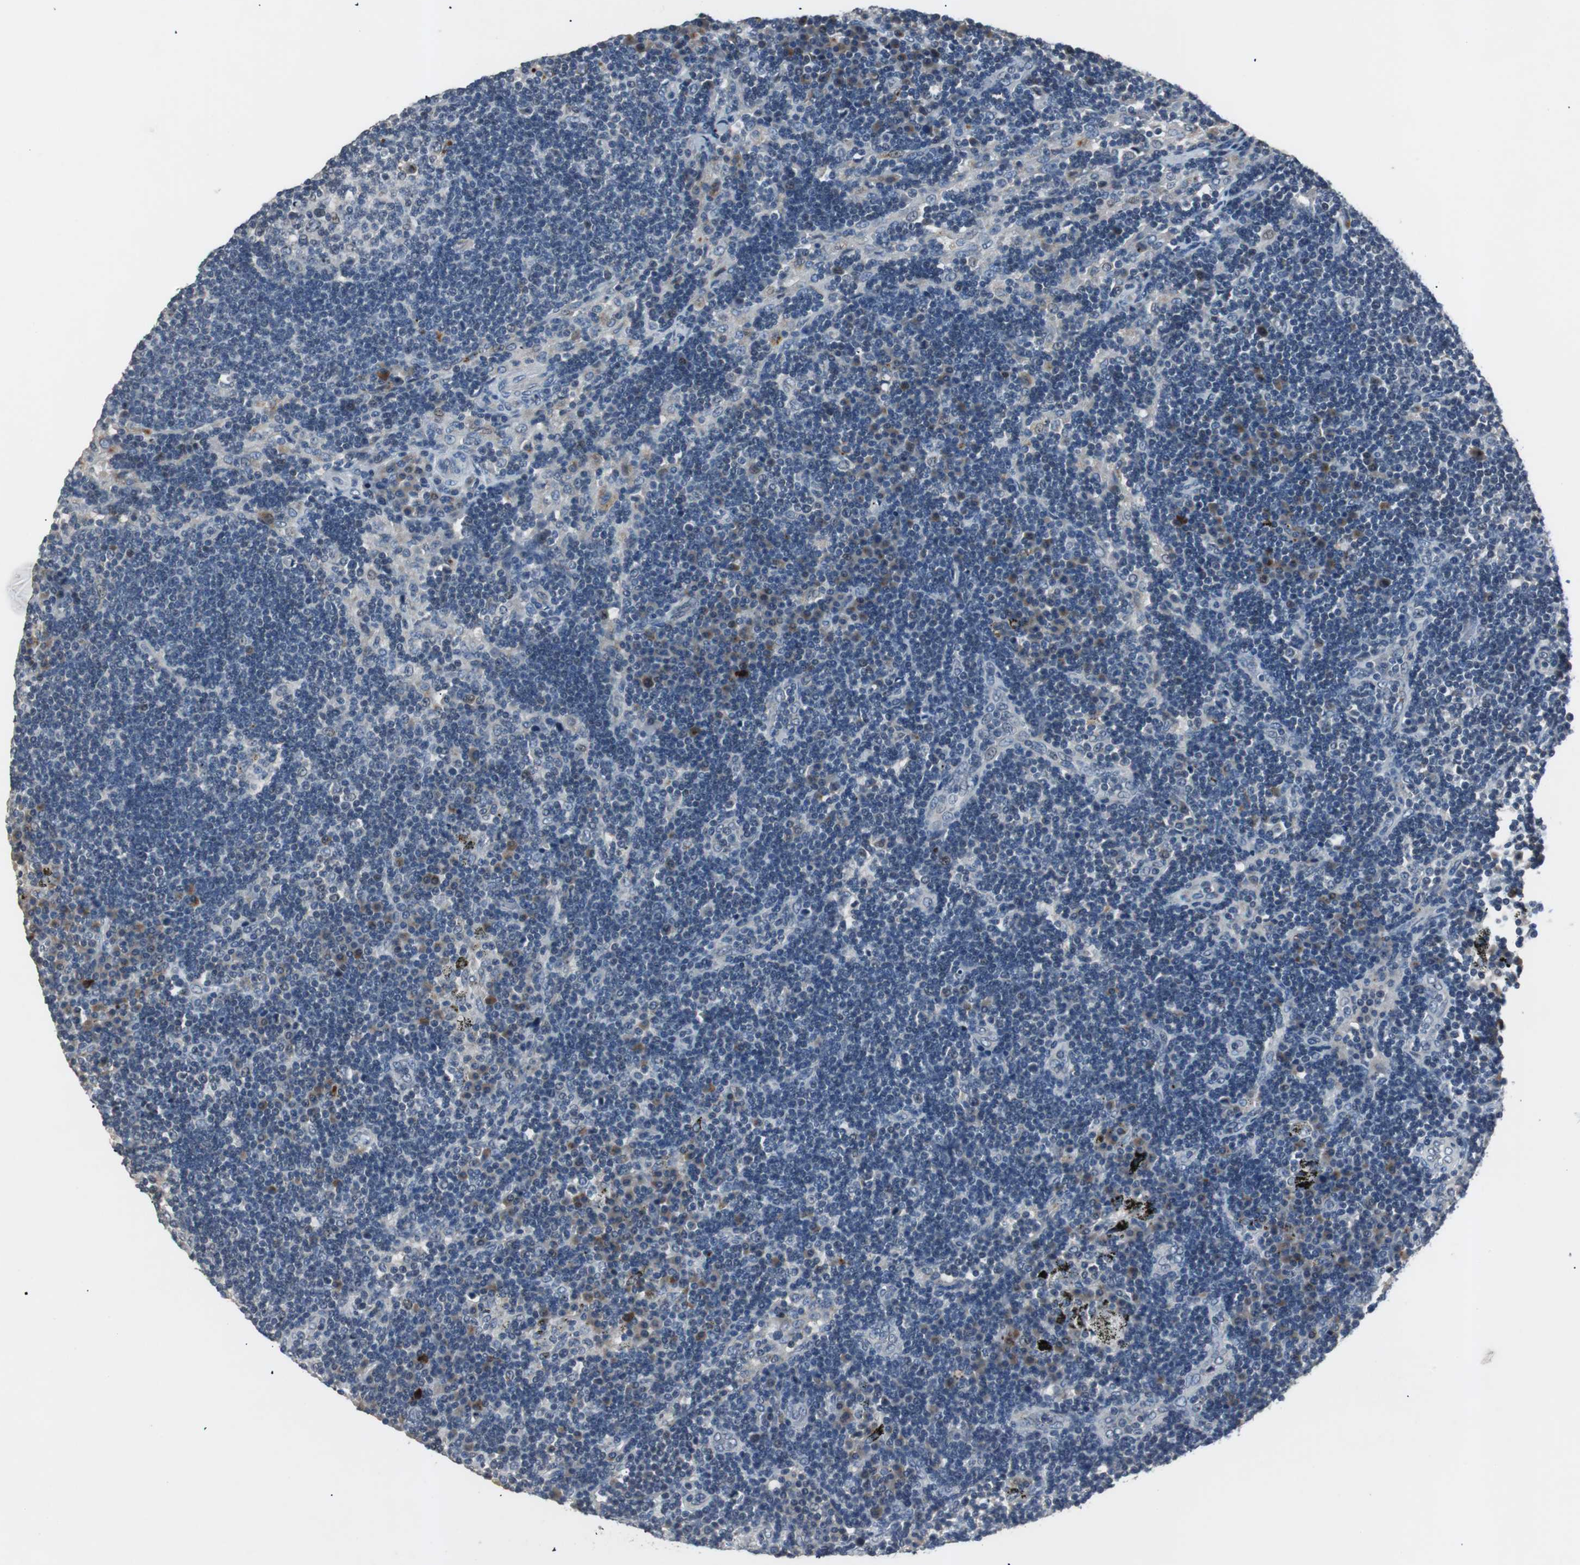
{"staining": {"intensity": "negative", "quantity": "none", "location": "none"}, "tissue": "lymph node", "cell_type": "Germinal center cells", "image_type": "normal", "snomed": [{"axis": "morphology", "description": "Normal tissue, NOS"}, {"axis": "morphology", "description": "Squamous cell carcinoma, metastatic, NOS"}, {"axis": "topography", "description": "Lymph node"}], "caption": "The histopathology image shows no staining of germinal center cells in normal lymph node. (Stains: DAB (3,3'-diaminobenzidine) immunohistochemistry (IHC) with hematoxylin counter stain, Microscopy: brightfield microscopy at high magnification).", "gene": "PCYT1B", "patient": {"sex": "female", "age": 53}}